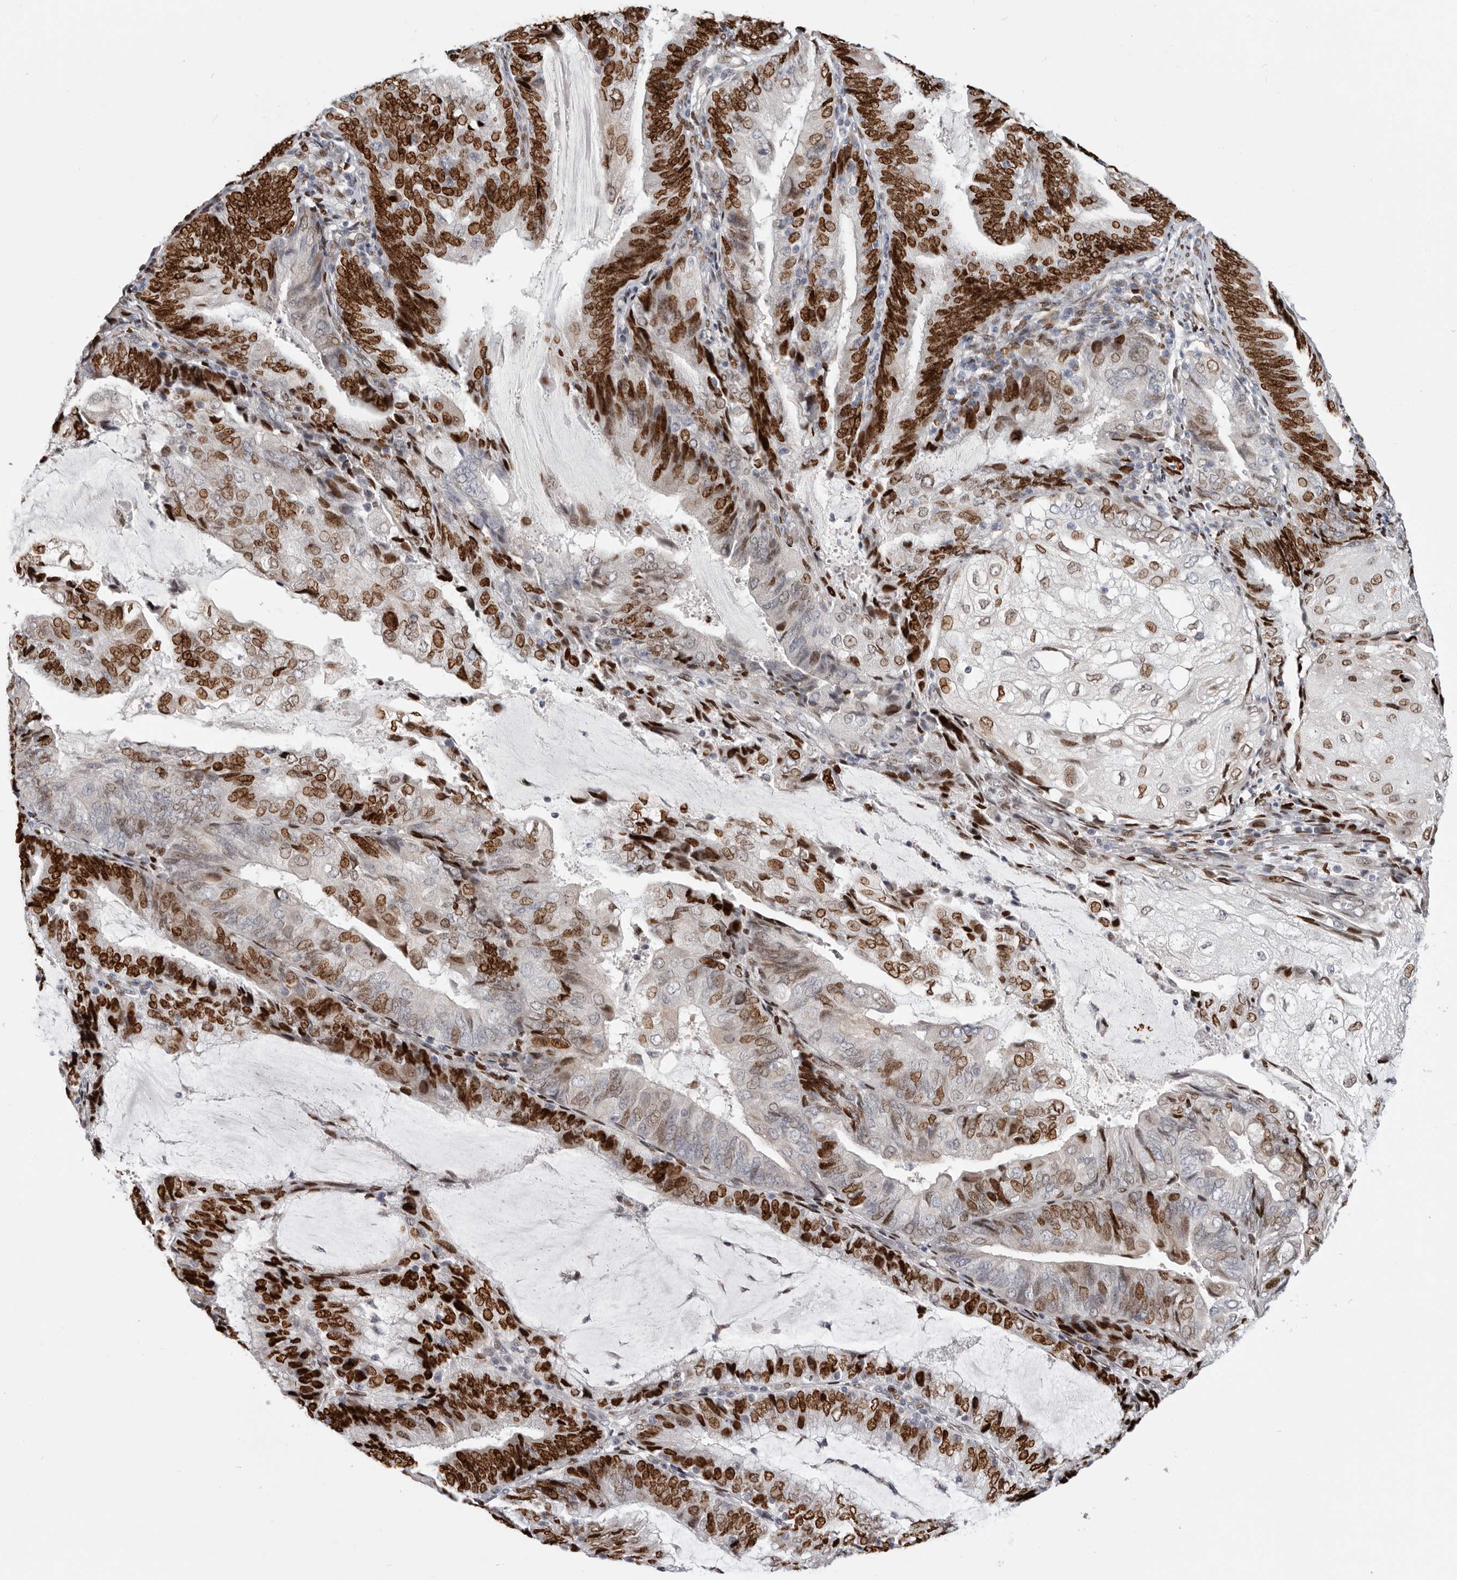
{"staining": {"intensity": "strong", "quantity": "25%-75%", "location": "nuclear"}, "tissue": "endometrial cancer", "cell_type": "Tumor cells", "image_type": "cancer", "snomed": [{"axis": "morphology", "description": "Adenocarcinoma, NOS"}, {"axis": "topography", "description": "Endometrium"}], "caption": "This micrograph demonstrates immunohistochemistry (IHC) staining of human adenocarcinoma (endometrial), with high strong nuclear staining in approximately 25%-75% of tumor cells.", "gene": "SRP19", "patient": {"sex": "female", "age": 81}}